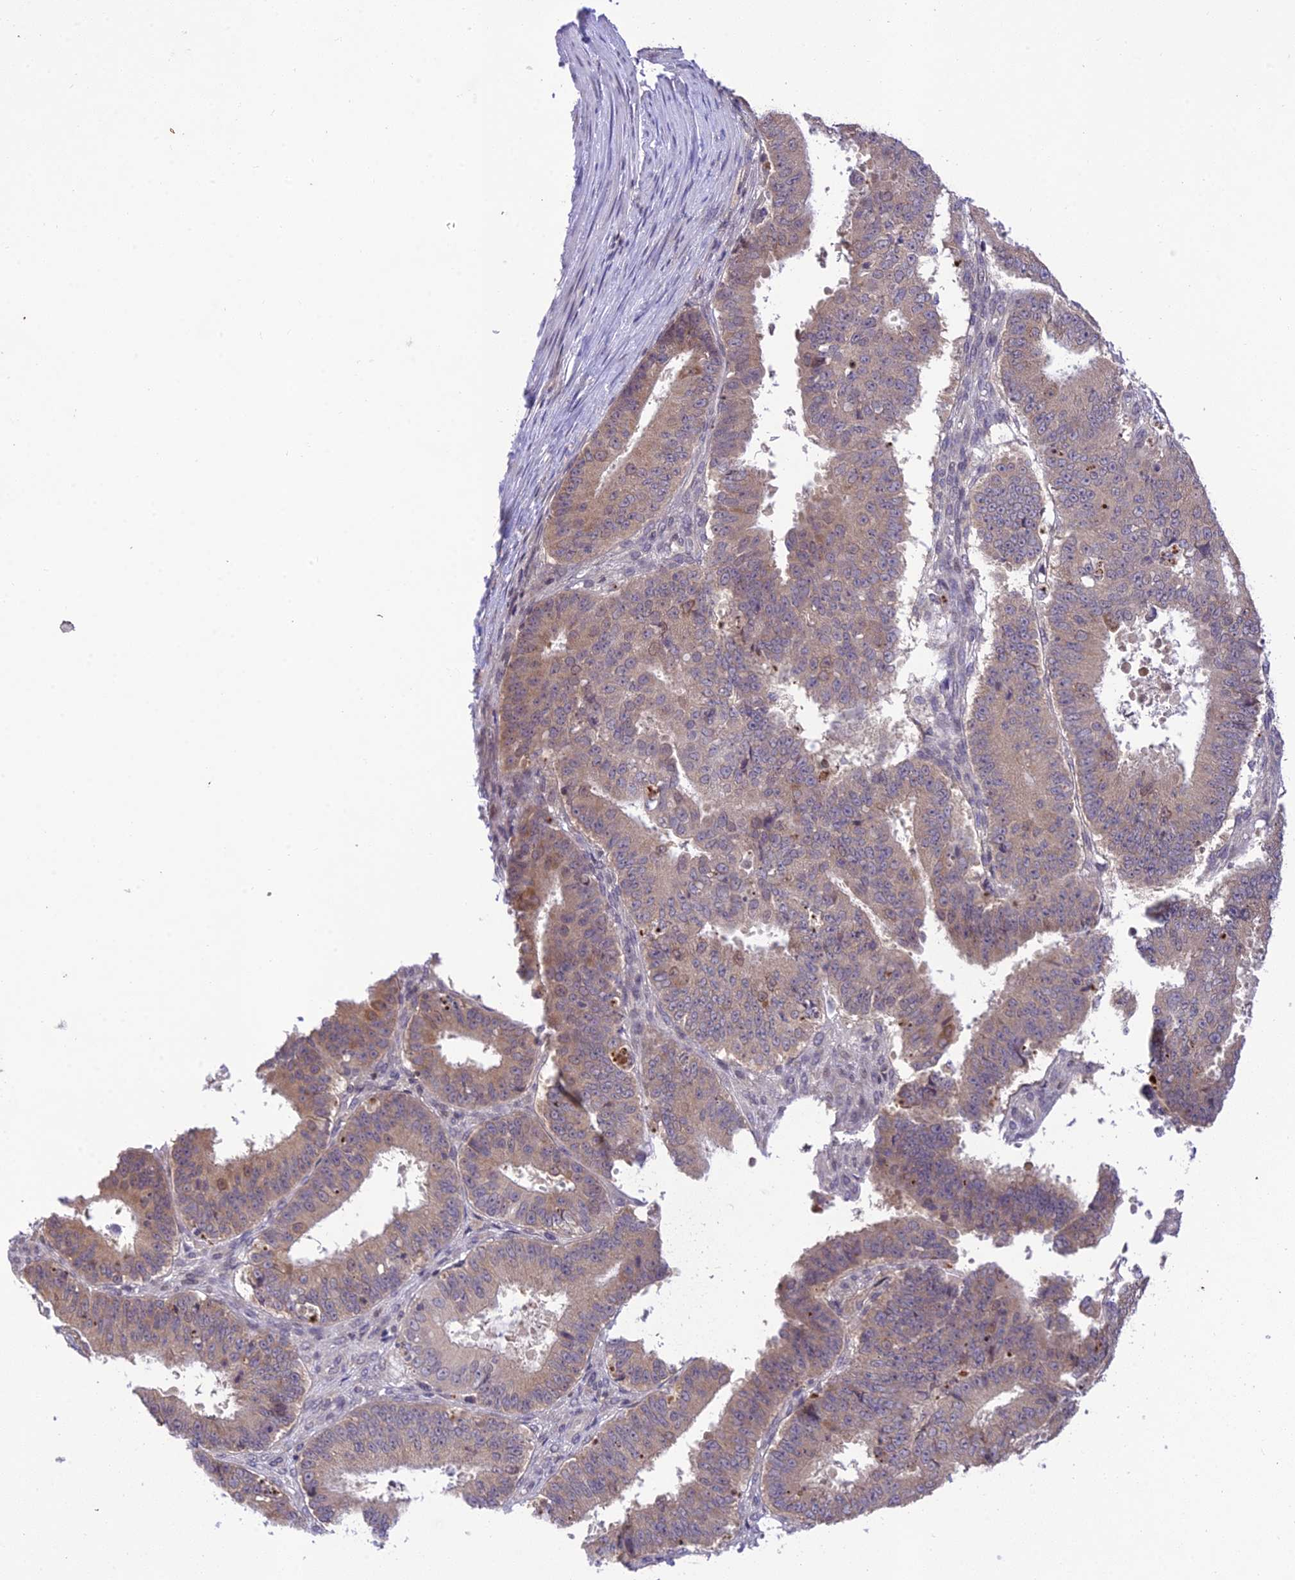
{"staining": {"intensity": "moderate", "quantity": "25%-75%", "location": "cytoplasmic/membranous"}, "tissue": "ovarian cancer", "cell_type": "Tumor cells", "image_type": "cancer", "snomed": [{"axis": "morphology", "description": "Carcinoma, endometroid"}, {"axis": "topography", "description": "Appendix"}, {"axis": "topography", "description": "Ovary"}], "caption": "Ovarian endometroid carcinoma stained for a protein (brown) displays moderate cytoplasmic/membranous positive positivity in approximately 25%-75% of tumor cells.", "gene": "TEKT1", "patient": {"sex": "female", "age": 42}}